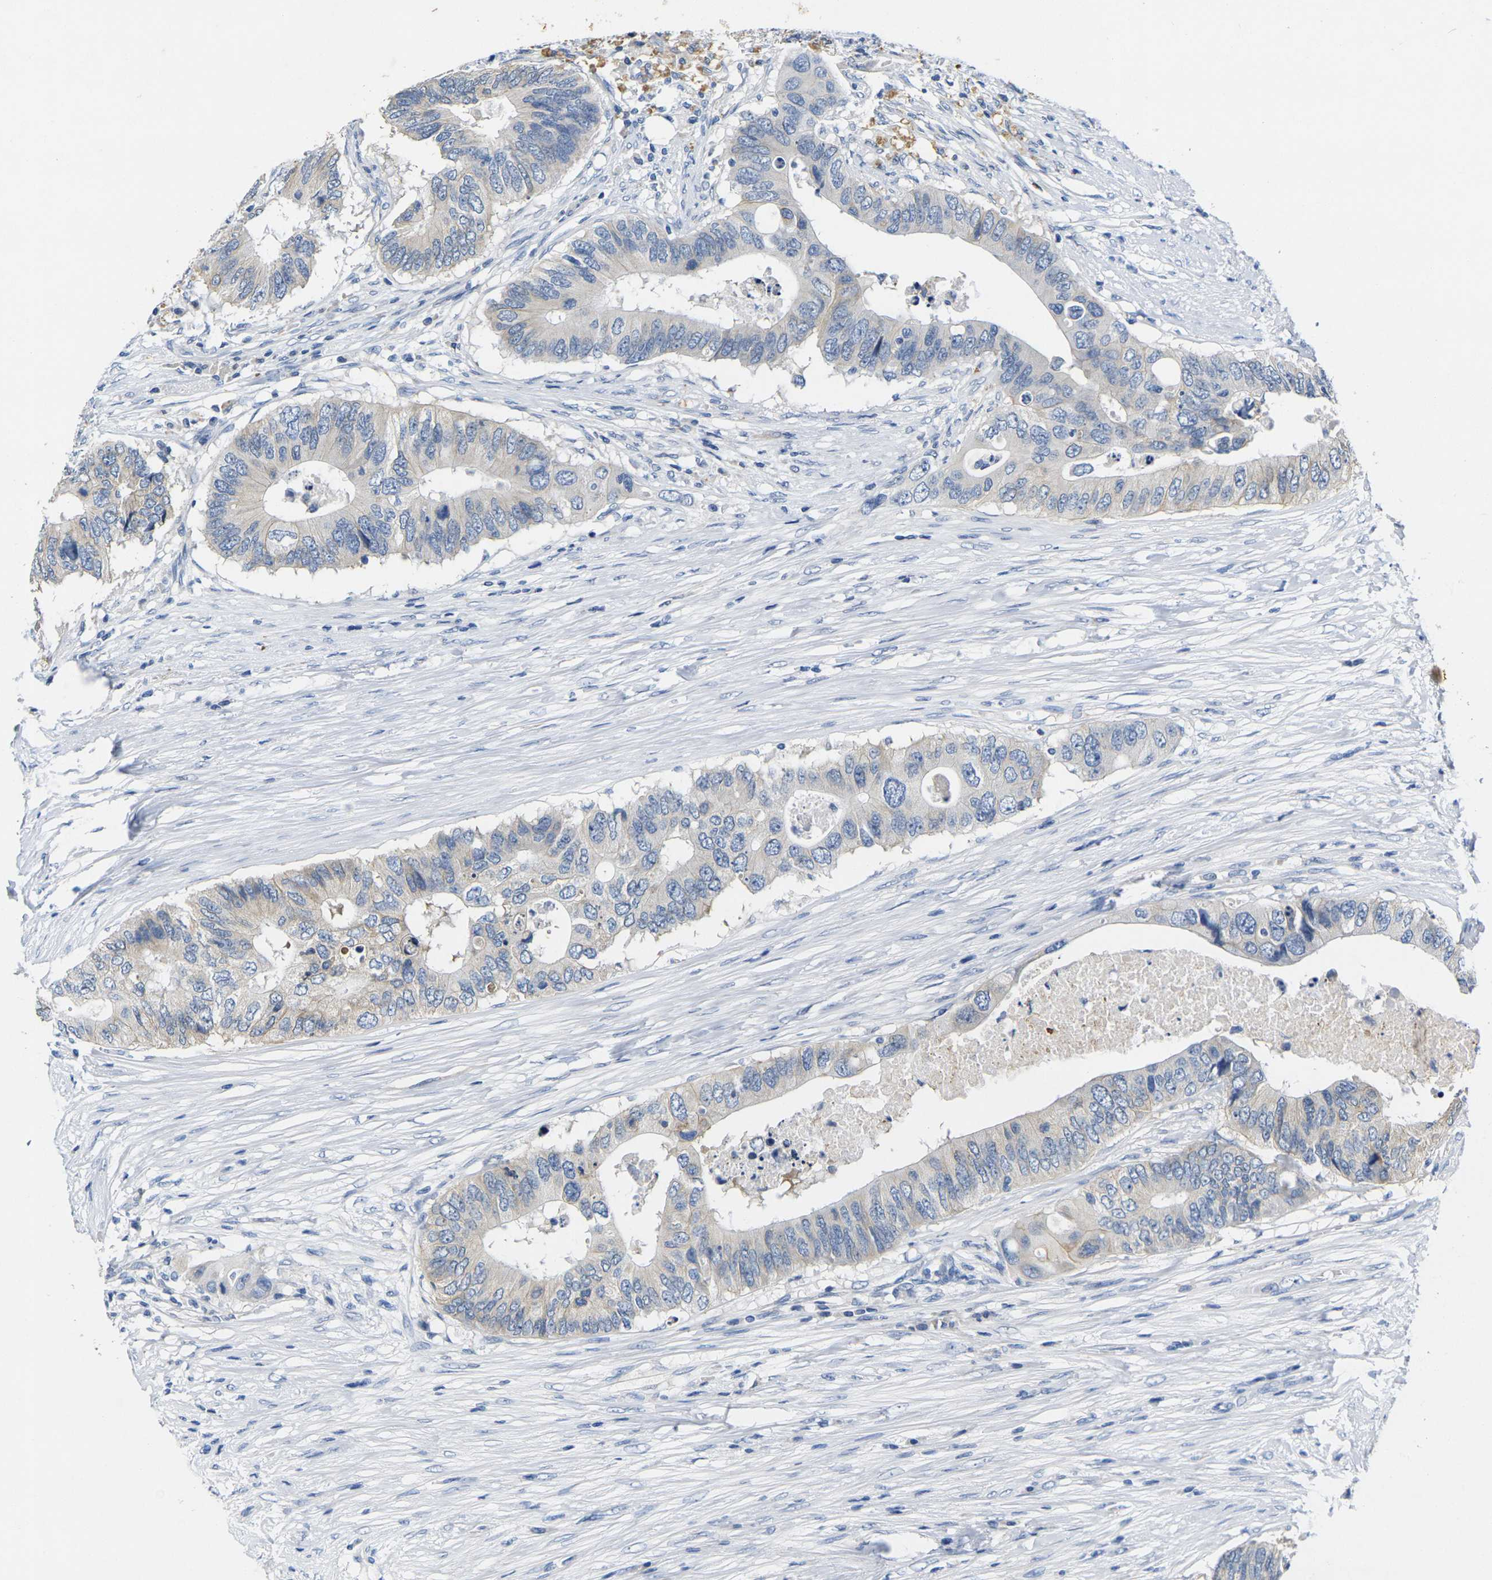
{"staining": {"intensity": "negative", "quantity": "none", "location": "none"}, "tissue": "colorectal cancer", "cell_type": "Tumor cells", "image_type": "cancer", "snomed": [{"axis": "morphology", "description": "Adenocarcinoma, NOS"}, {"axis": "topography", "description": "Colon"}], "caption": "The photomicrograph shows no significant positivity in tumor cells of colorectal adenocarcinoma.", "gene": "NOCT", "patient": {"sex": "male", "age": 71}}